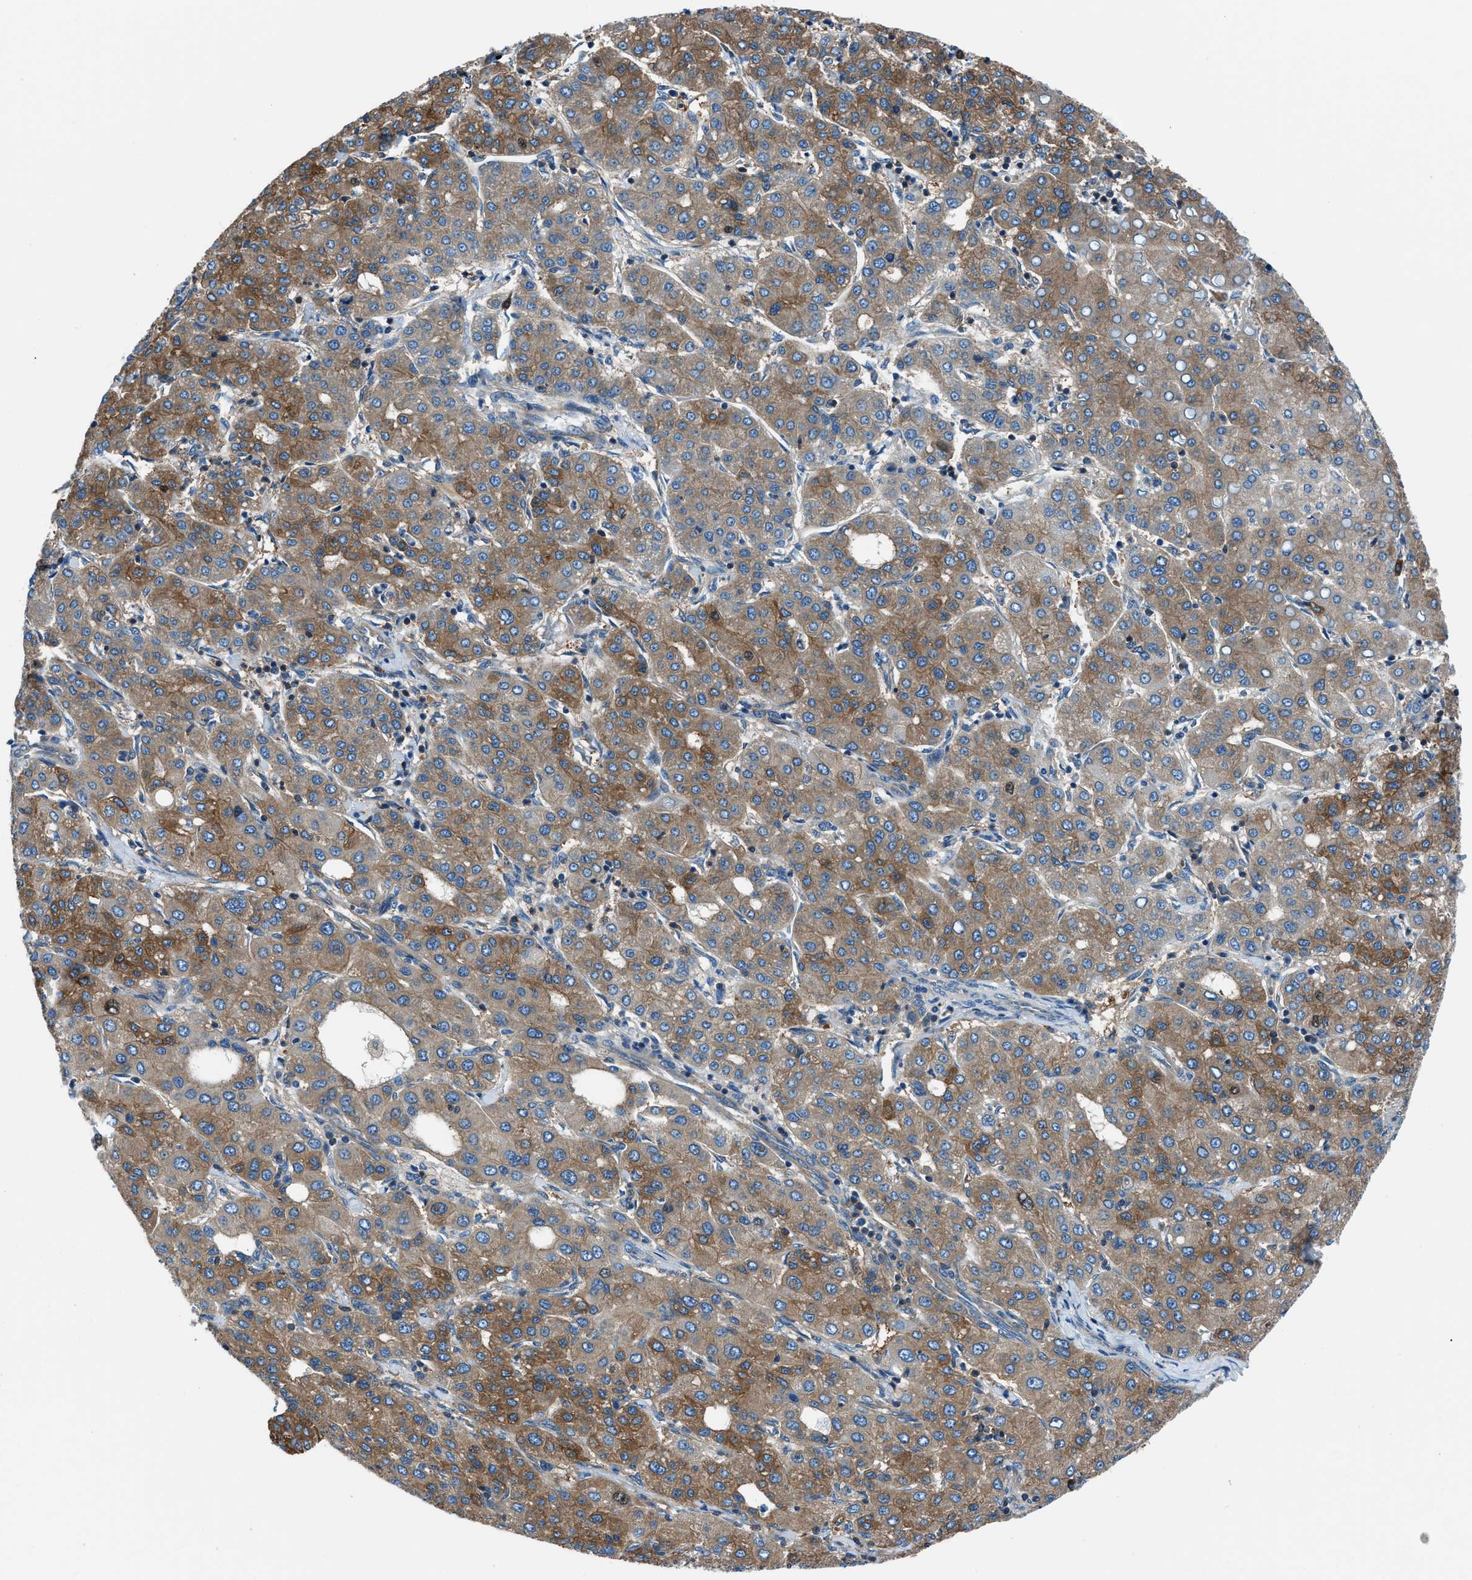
{"staining": {"intensity": "strong", "quantity": ">75%", "location": "cytoplasmic/membranous"}, "tissue": "liver cancer", "cell_type": "Tumor cells", "image_type": "cancer", "snomed": [{"axis": "morphology", "description": "Carcinoma, Hepatocellular, NOS"}, {"axis": "topography", "description": "Liver"}], "caption": "The image reveals staining of liver cancer, revealing strong cytoplasmic/membranous protein staining (brown color) within tumor cells.", "gene": "SARS1", "patient": {"sex": "male", "age": 65}}